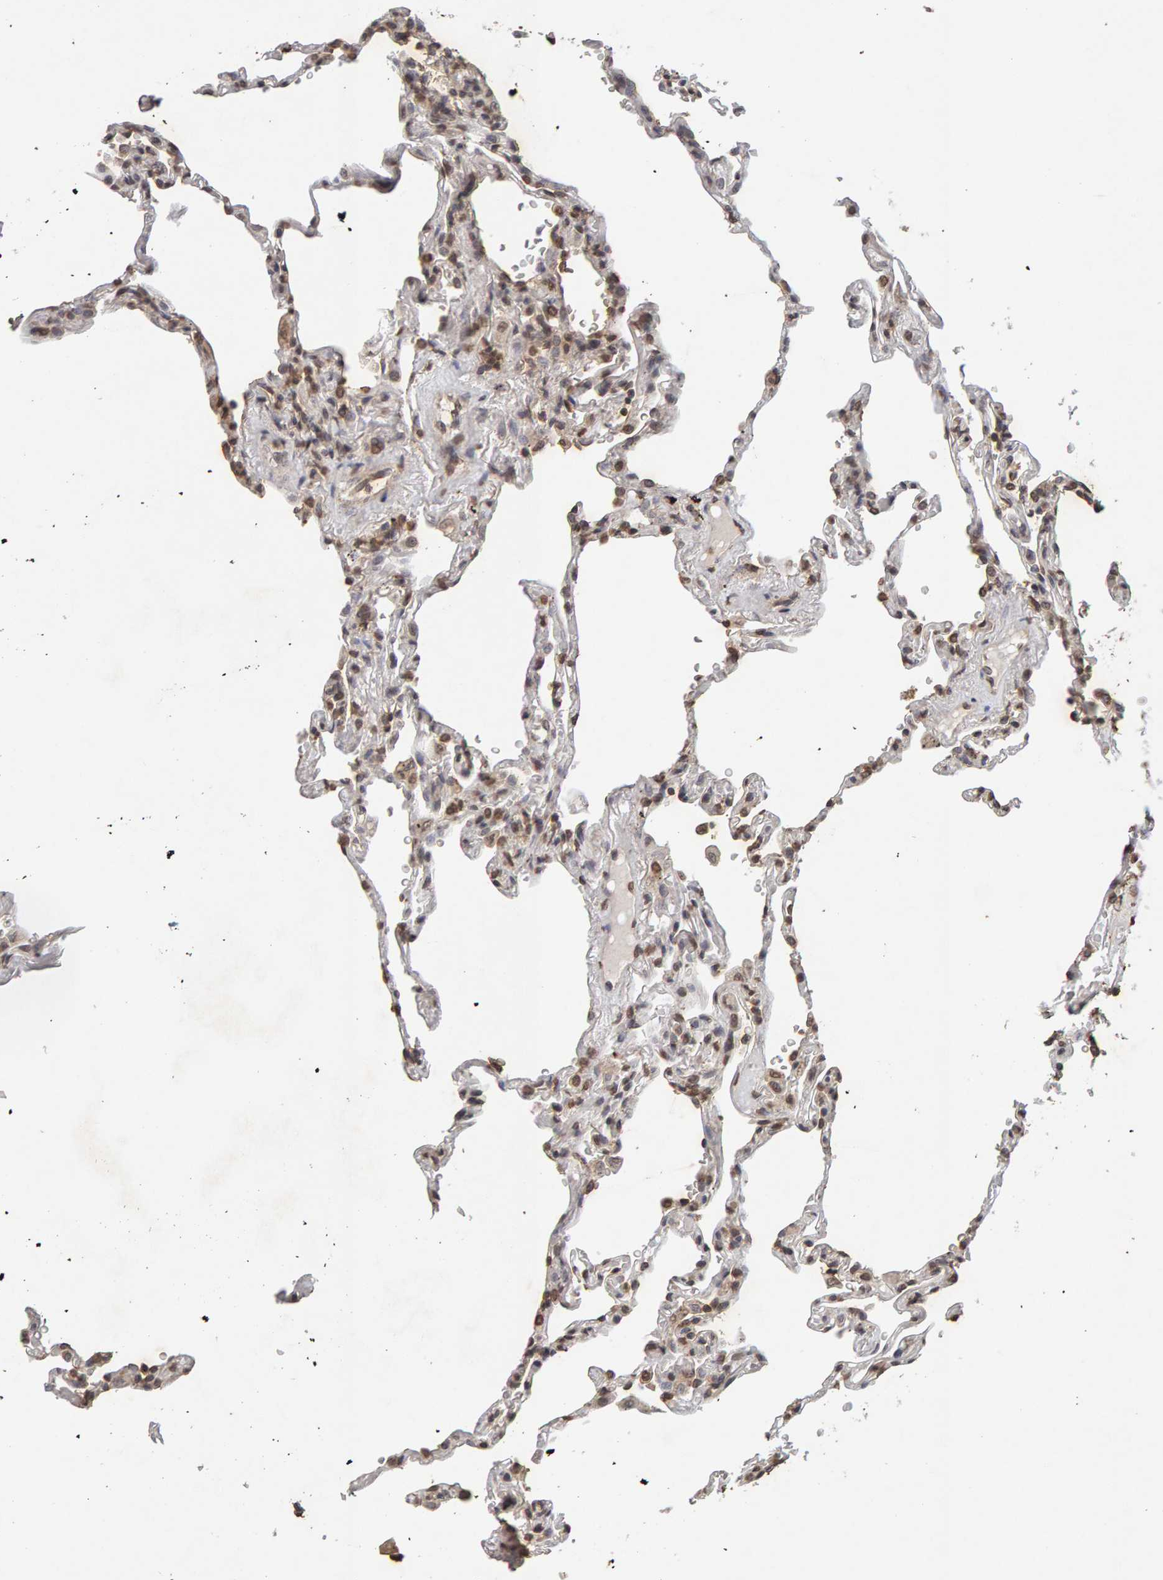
{"staining": {"intensity": "moderate", "quantity": ">75%", "location": "nuclear"}, "tissue": "lung", "cell_type": "Alveolar cells", "image_type": "normal", "snomed": [{"axis": "morphology", "description": "Normal tissue, NOS"}, {"axis": "topography", "description": "Lung"}], "caption": "Approximately >75% of alveolar cells in normal lung display moderate nuclear protein expression as visualized by brown immunohistochemical staining.", "gene": "DNAJB5", "patient": {"sex": "male", "age": 59}}